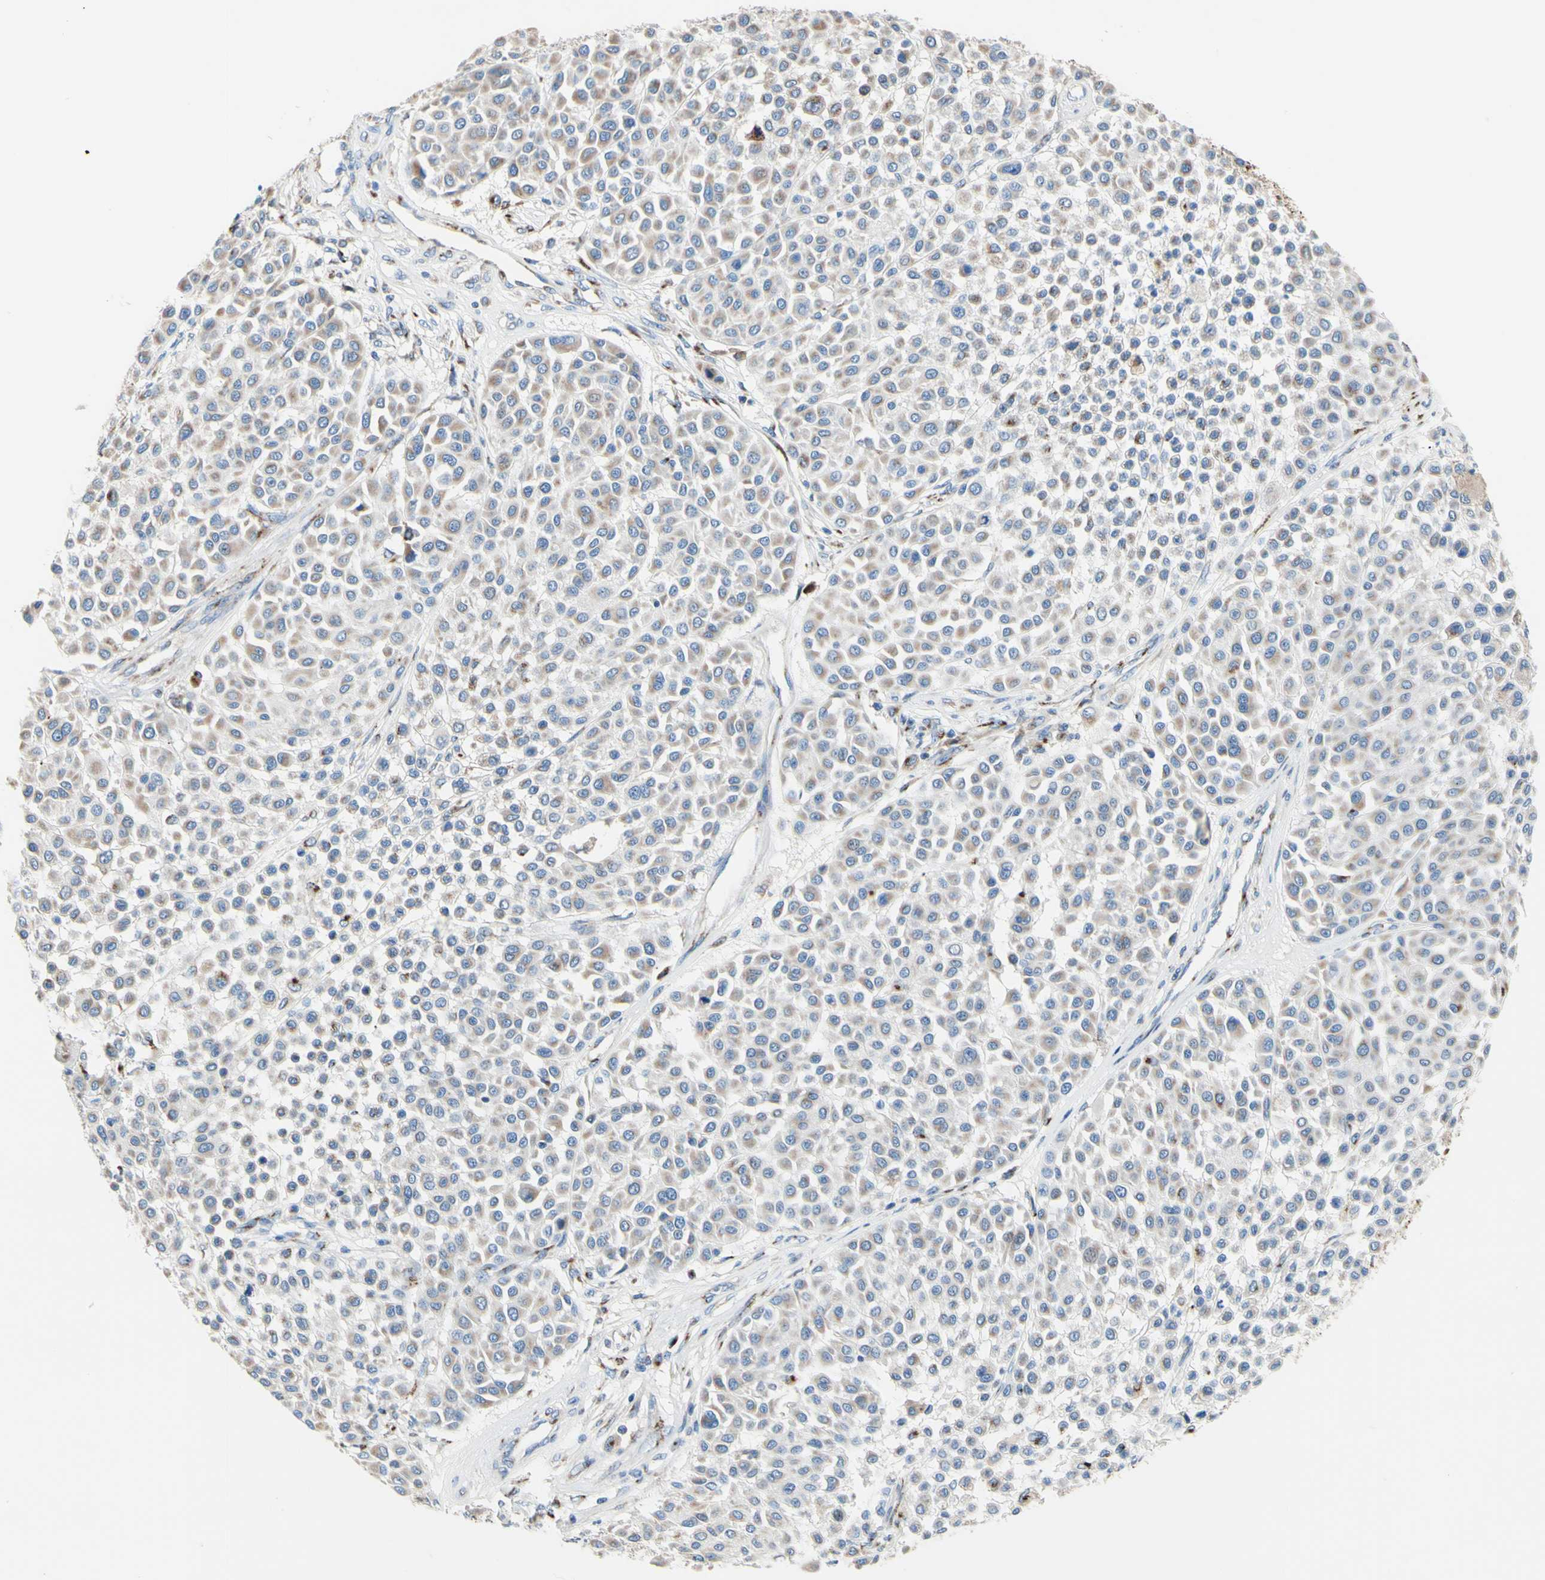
{"staining": {"intensity": "weak", "quantity": "25%-75%", "location": "cytoplasmic/membranous"}, "tissue": "melanoma", "cell_type": "Tumor cells", "image_type": "cancer", "snomed": [{"axis": "morphology", "description": "Malignant melanoma, Metastatic site"}, {"axis": "topography", "description": "Soft tissue"}], "caption": "Immunohistochemistry (DAB) staining of human melanoma reveals weak cytoplasmic/membranous protein staining in approximately 25%-75% of tumor cells. The protein of interest is stained brown, and the nuclei are stained in blue (DAB (3,3'-diaminobenzidine) IHC with brightfield microscopy, high magnification).", "gene": "GALNT2", "patient": {"sex": "male", "age": 41}}